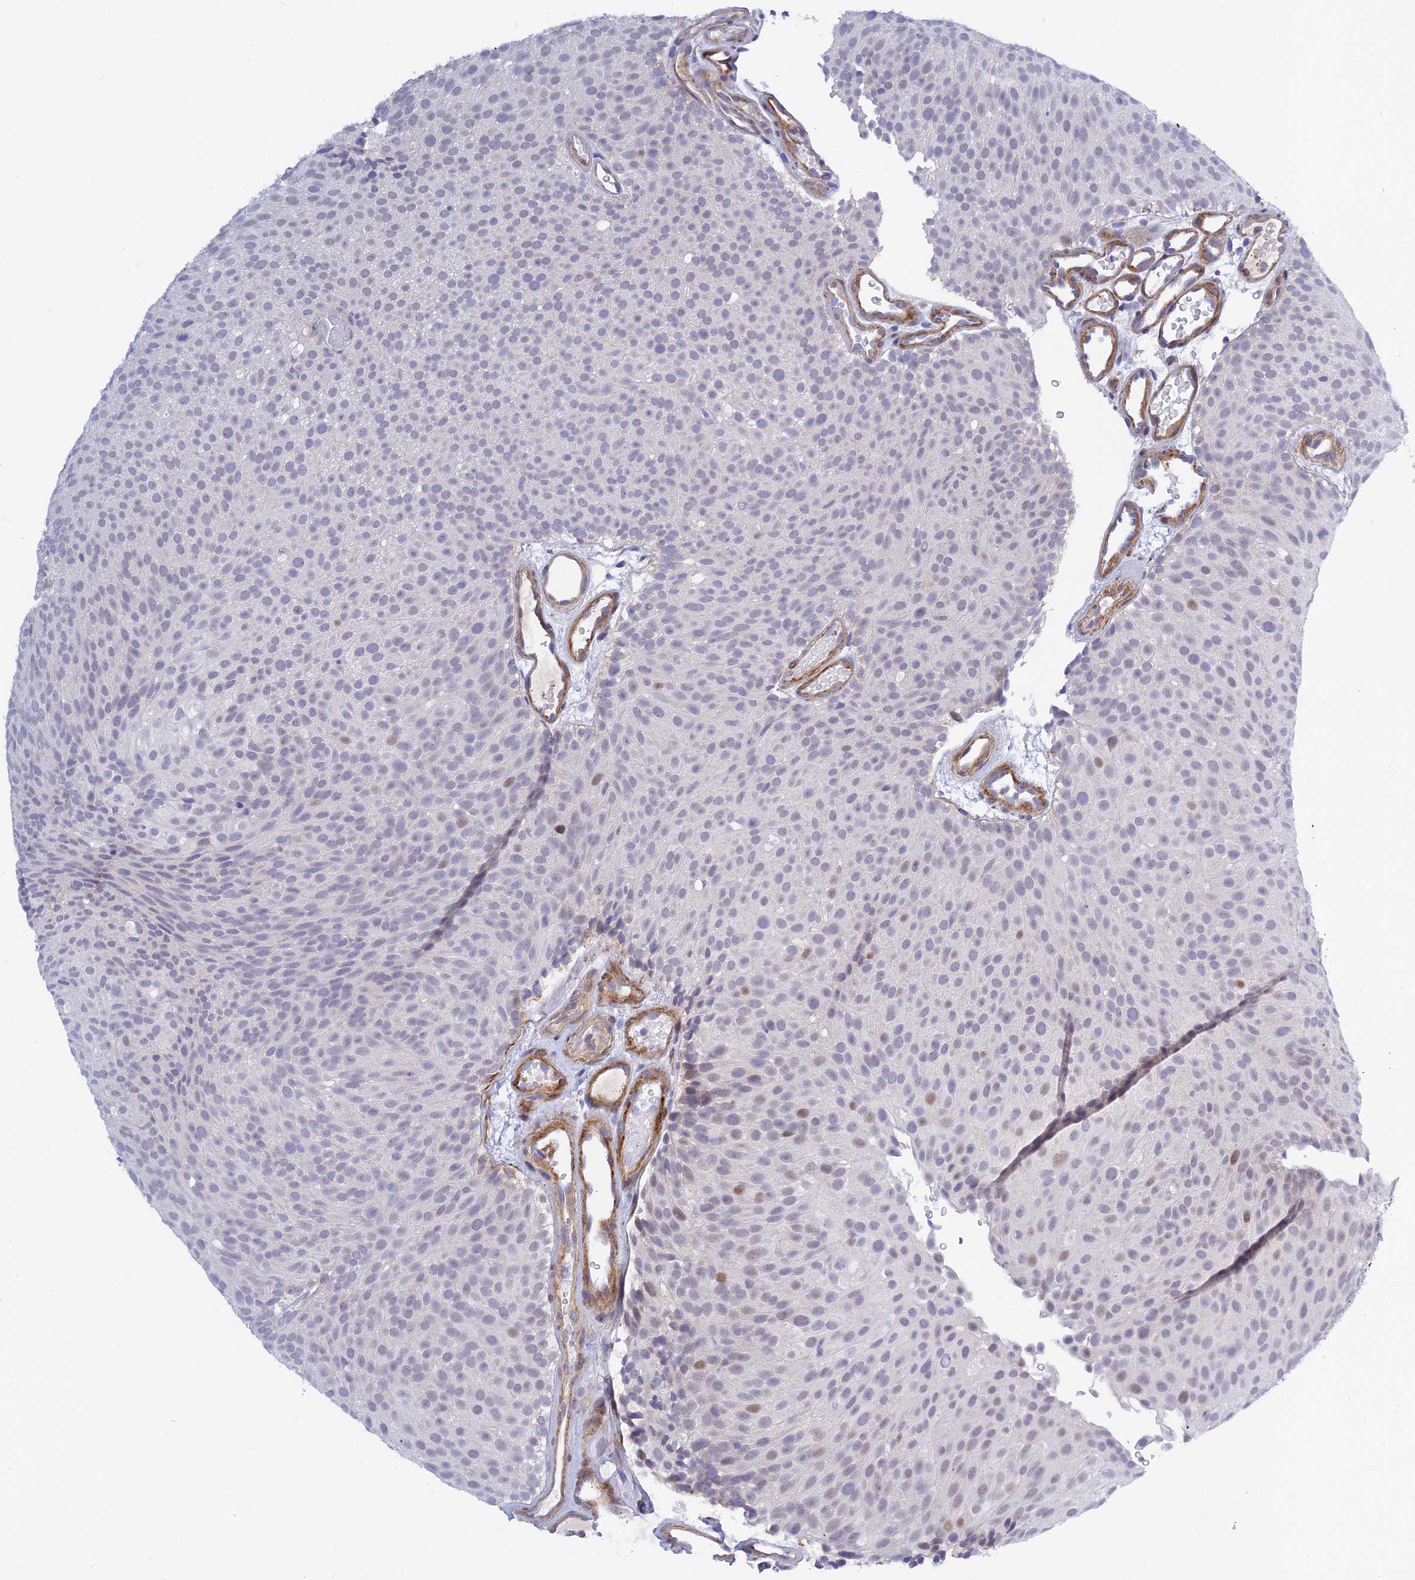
{"staining": {"intensity": "negative", "quantity": "none", "location": "none"}, "tissue": "urothelial cancer", "cell_type": "Tumor cells", "image_type": "cancer", "snomed": [{"axis": "morphology", "description": "Urothelial carcinoma, Low grade"}, {"axis": "topography", "description": "Urinary bladder"}], "caption": "Immunohistochemistry image of human urothelial cancer stained for a protein (brown), which displays no expression in tumor cells.", "gene": "ZDHHC16", "patient": {"sex": "male", "age": 78}}